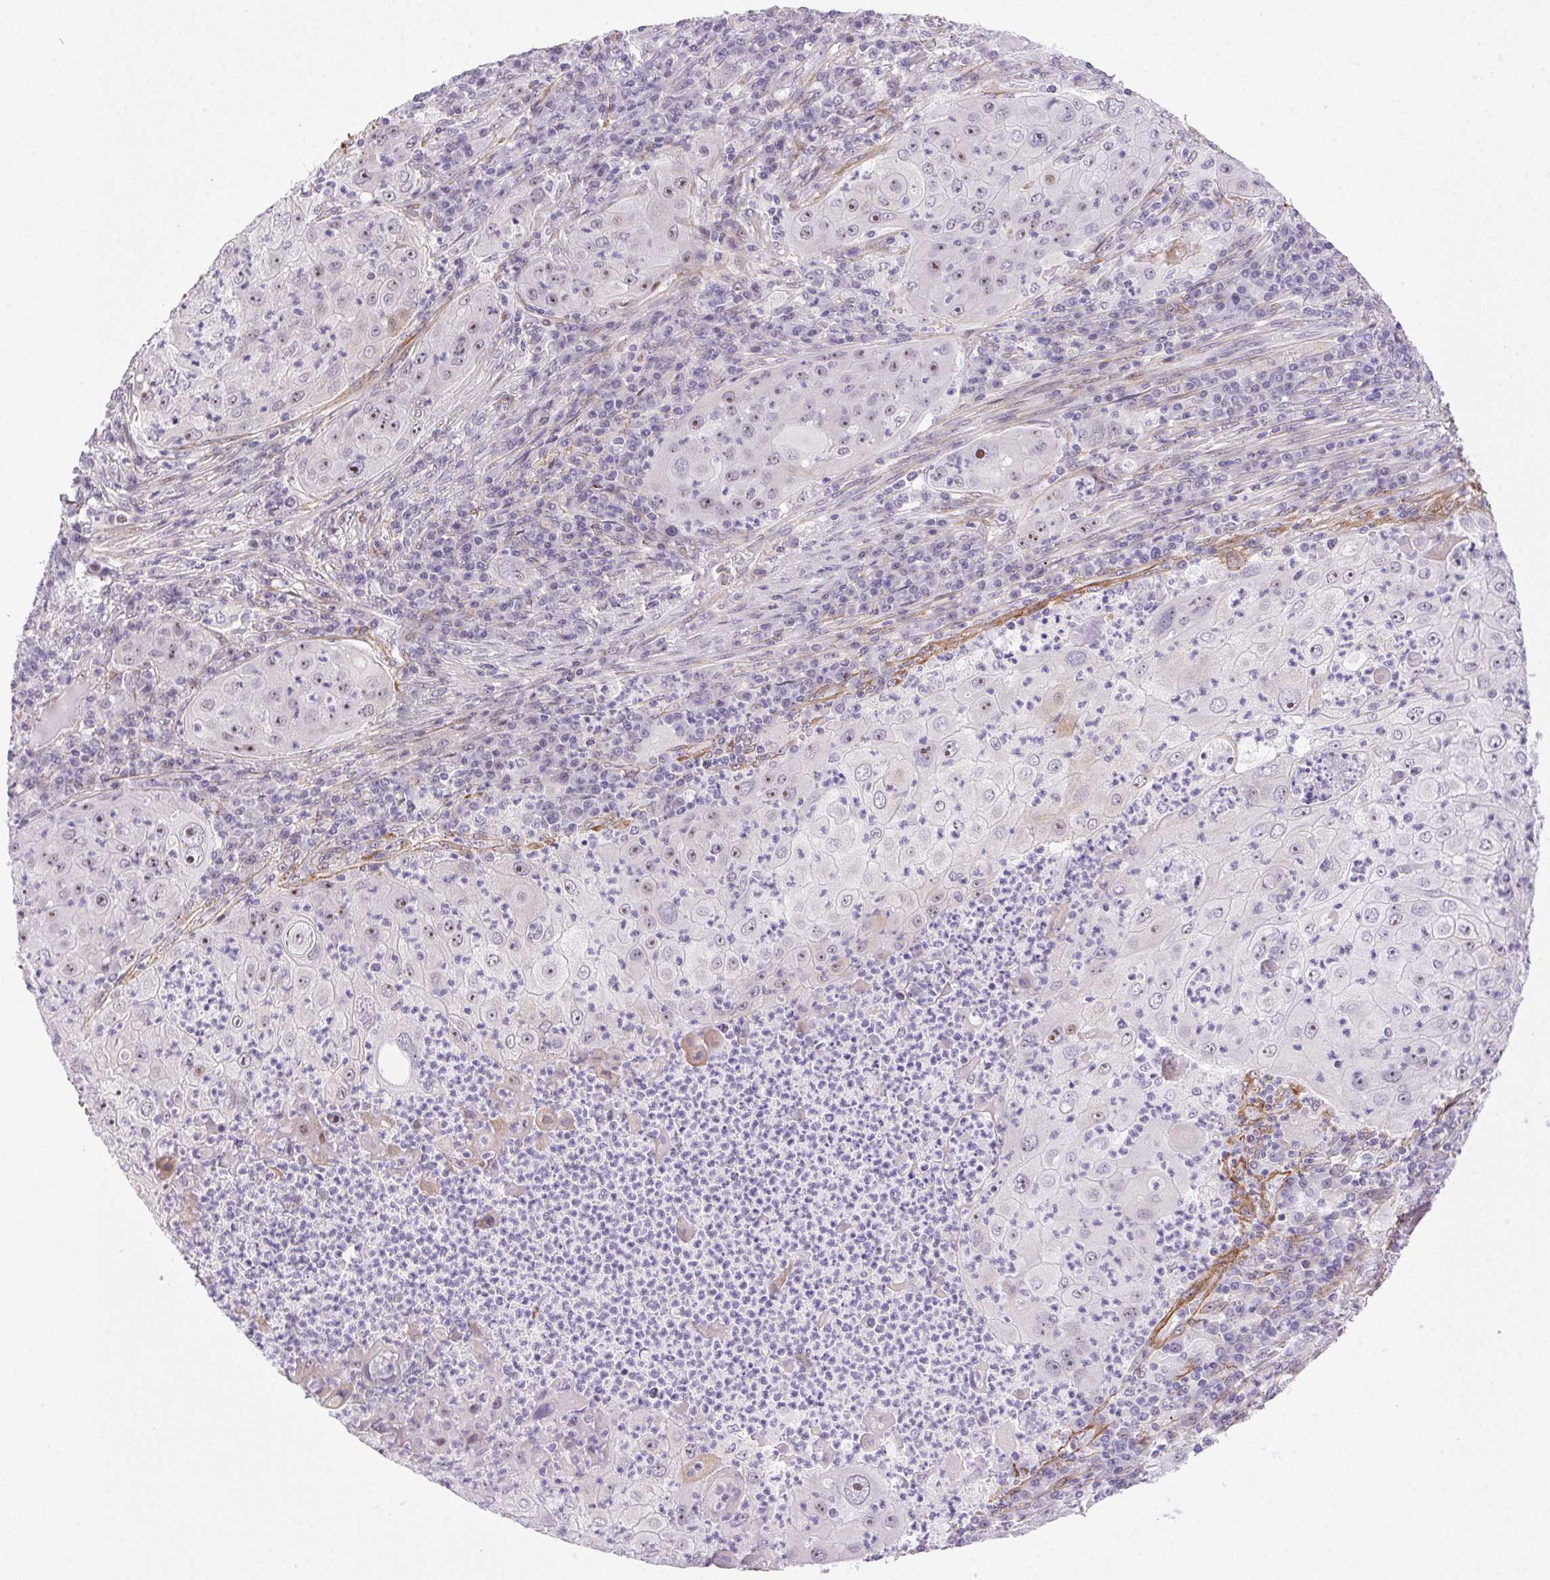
{"staining": {"intensity": "moderate", "quantity": "<25%", "location": "nuclear"}, "tissue": "lung cancer", "cell_type": "Tumor cells", "image_type": "cancer", "snomed": [{"axis": "morphology", "description": "Squamous cell carcinoma, NOS"}, {"axis": "topography", "description": "Lung"}], "caption": "There is low levels of moderate nuclear positivity in tumor cells of lung cancer, as demonstrated by immunohistochemical staining (brown color).", "gene": "PDZD2", "patient": {"sex": "female", "age": 59}}